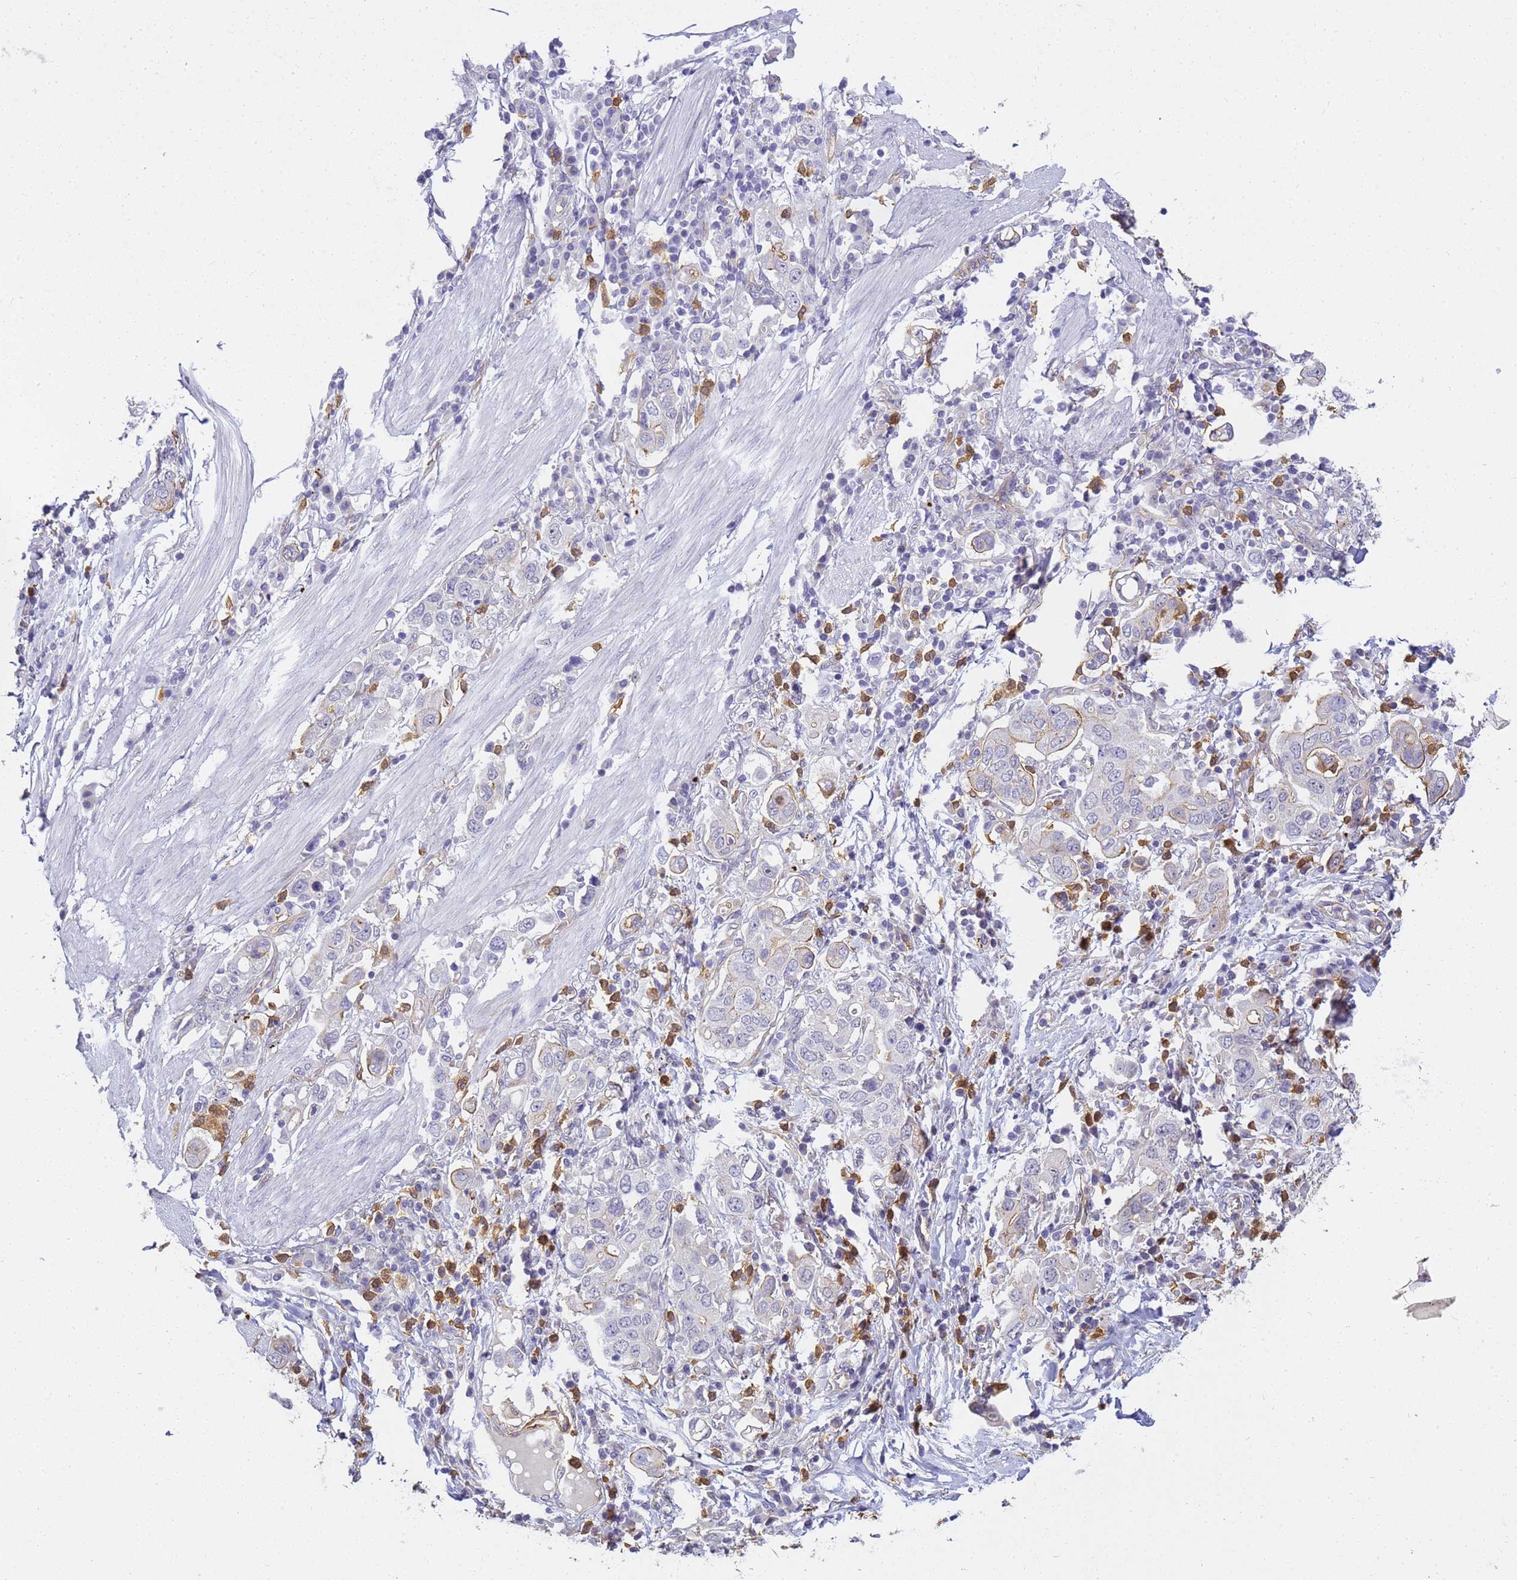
{"staining": {"intensity": "negative", "quantity": "none", "location": "none"}, "tissue": "stomach cancer", "cell_type": "Tumor cells", "image_type": "cancer", "snomed": [{"axis": "morphology", "description": "Adenocarcinoma, NOS"}, {"axis": "topography", "description": "Stomach, upper"}], "caption": "Stomach cancer (adenocarcinoma) stained for a protein using IHC exhibits no positivity tumor cells.", "gene": "GON4L", "patient": {"sex": "male", "age": 62}}